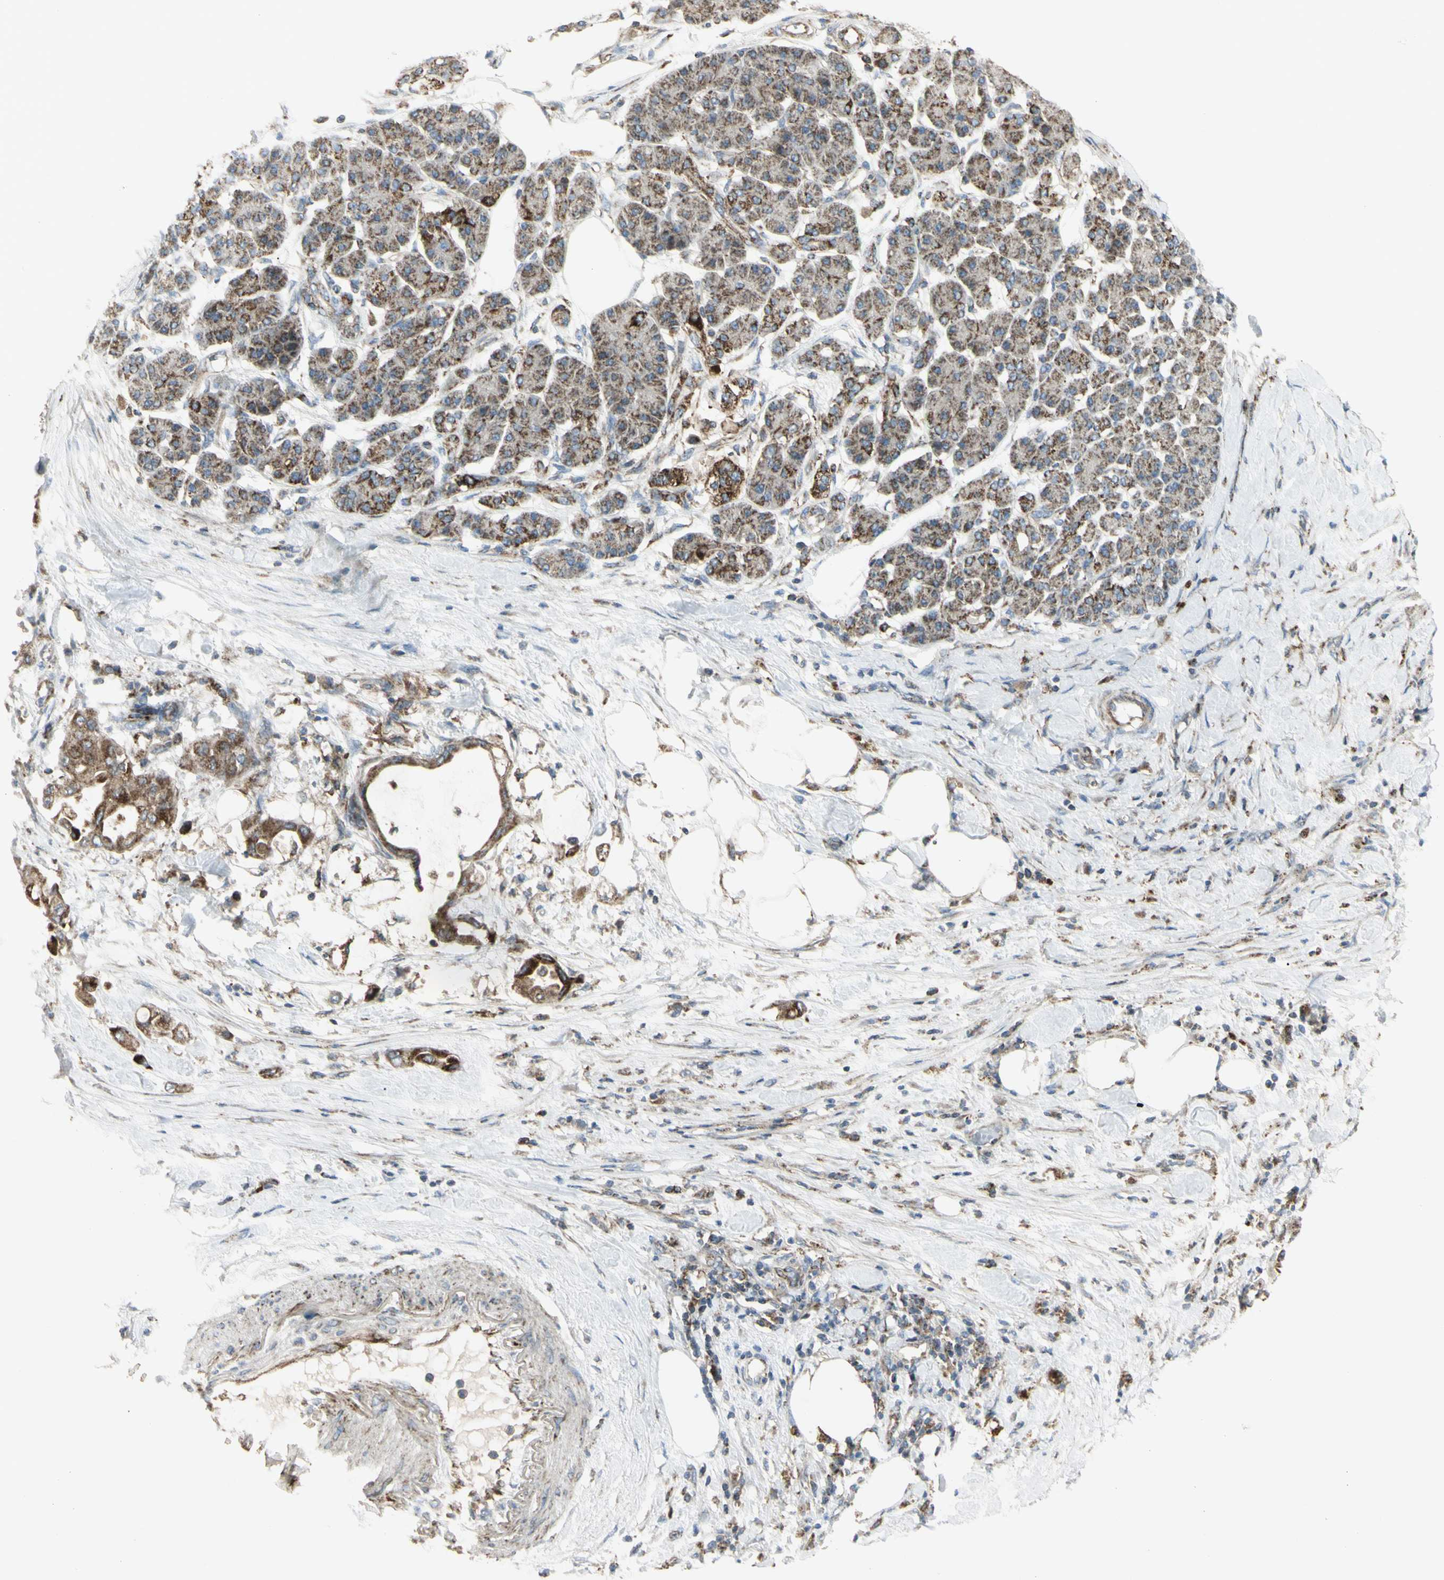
{"staining": {"intensity": "moderate", "quantity": ">75%", "location": "cytoplasmic/membranous"}, "tissue": "pancreatic cancer", "cell_type": "Tumor cells", "image_type": "cancer", "snomed": [{"axis": "morphology", "description": "Adenocarcinoma, NOS"}, {"axis": "morphology", "description": "Adenocarcinoma, metastatic, NOS"}, {"axis": "topography", "description": "Lymph node"}, {"axis": "topography", "description": "Pancreas"}, {"axis": "topography", "description": "Duodenum"}], "caption": "An immunohistochemistry (IHC) histopathology image of tumor tissue is shown. Protein staining in brown shows moderate cytoplasmic/membranous positivity in metastatic adenocarcinoma (pancreatic) within tumor cells.", "gene": "CYB5R1", "patient": {"sex": "female", "age": 64}}